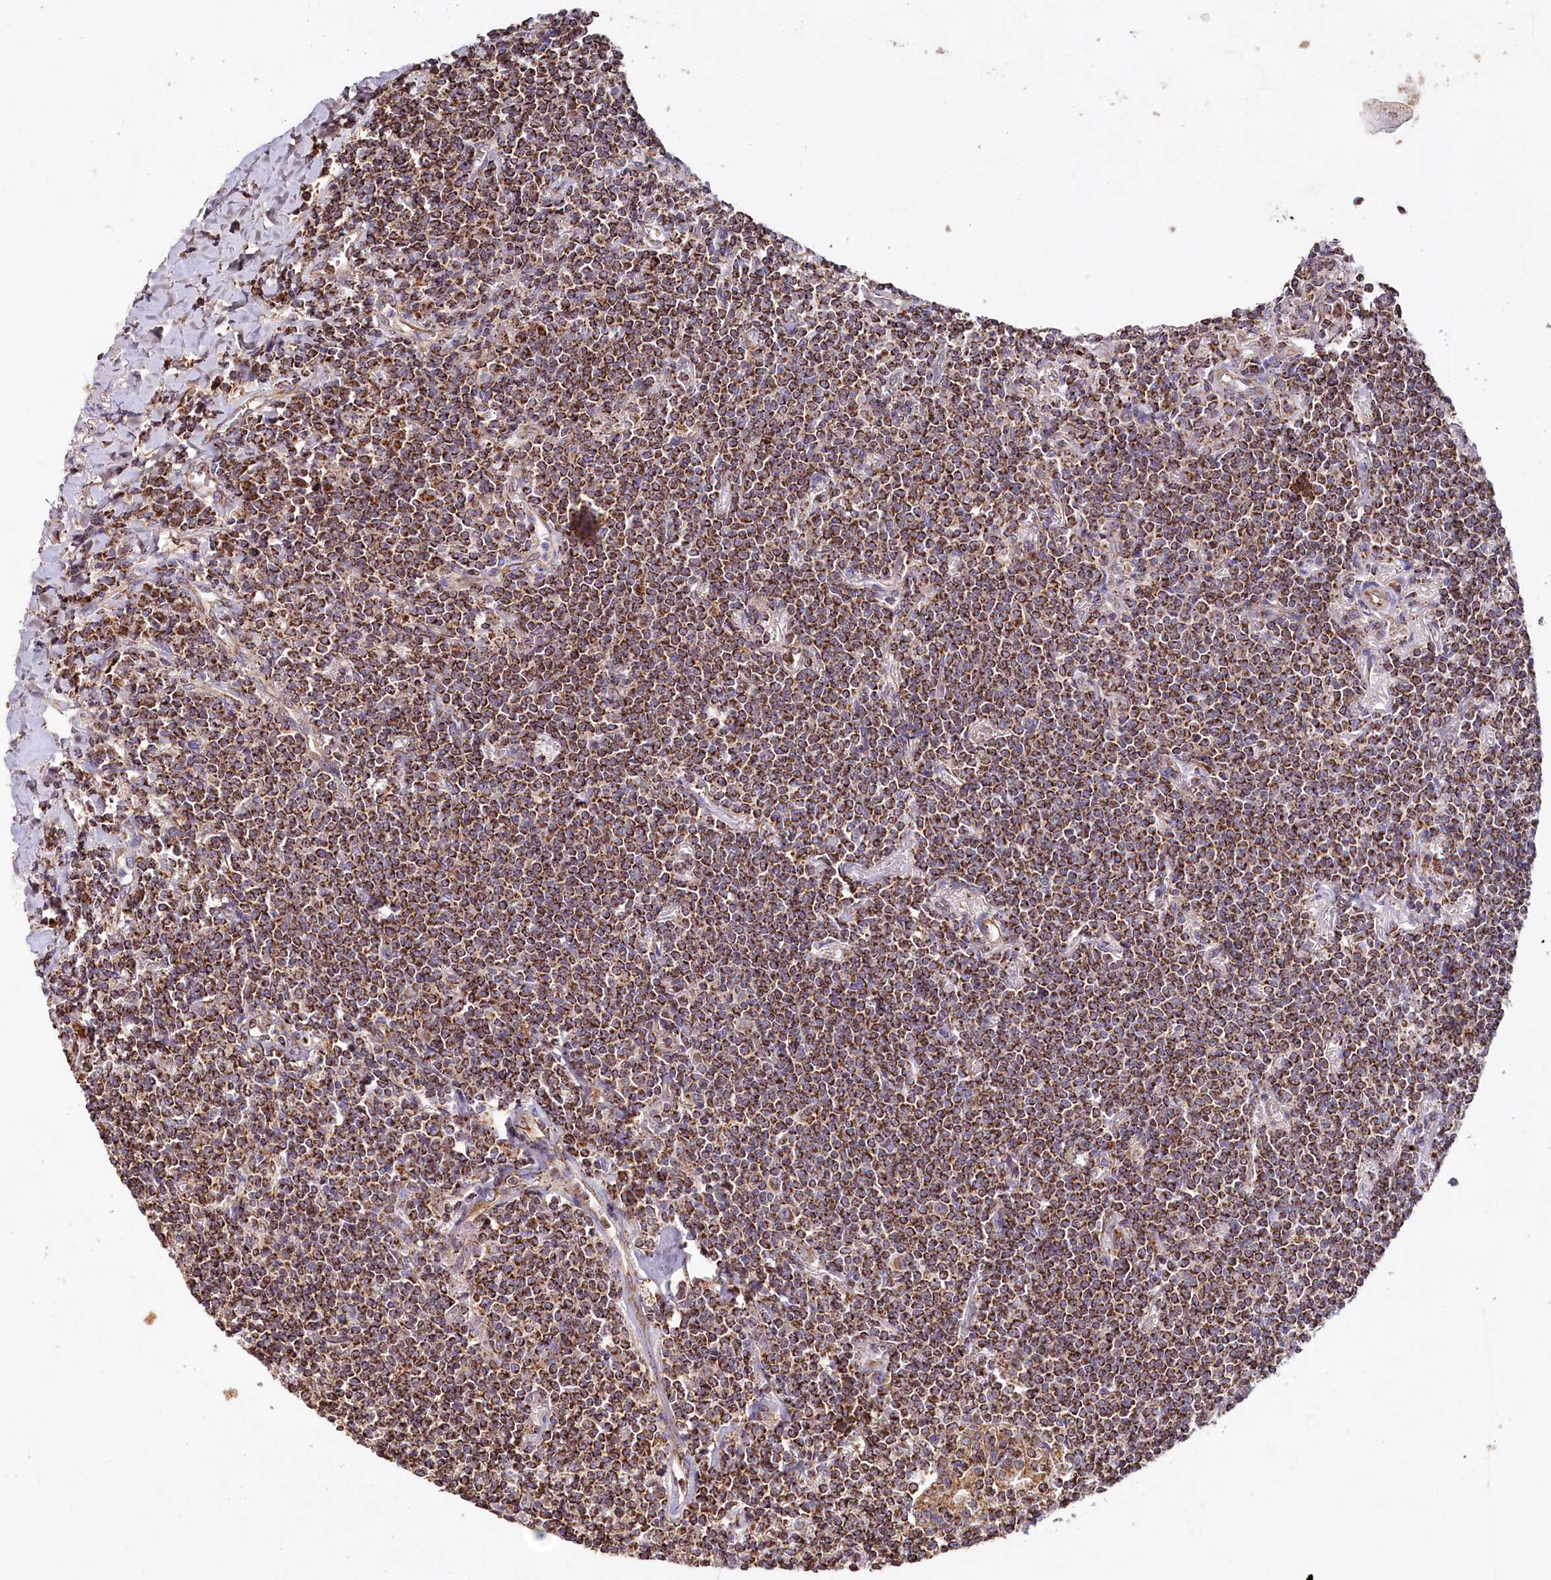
{"staining": {"intensity": "strong", "quantity": ">75%", "location": "cytoplasmic/membranous"}, "tissue": "lymphoma", "cell_type": "Tumor cells", "image_type": "cancer", "snomed": [{"axis": "morphology", "description": "Malignant lymphoma, non-Hodgkin's type, Low grade"}, {"axis": "topography", "description": "Lung"}], "caption": "Immunohistochemistry (DAB (3,3'-diaminobenzidine)) staining of human lymphoma reveals strong cytoplasmic/membranous protein expression in about >75% of tumor cells.", "gene": "NUDT15", "patient": {"sex": "female", "age": 71}}